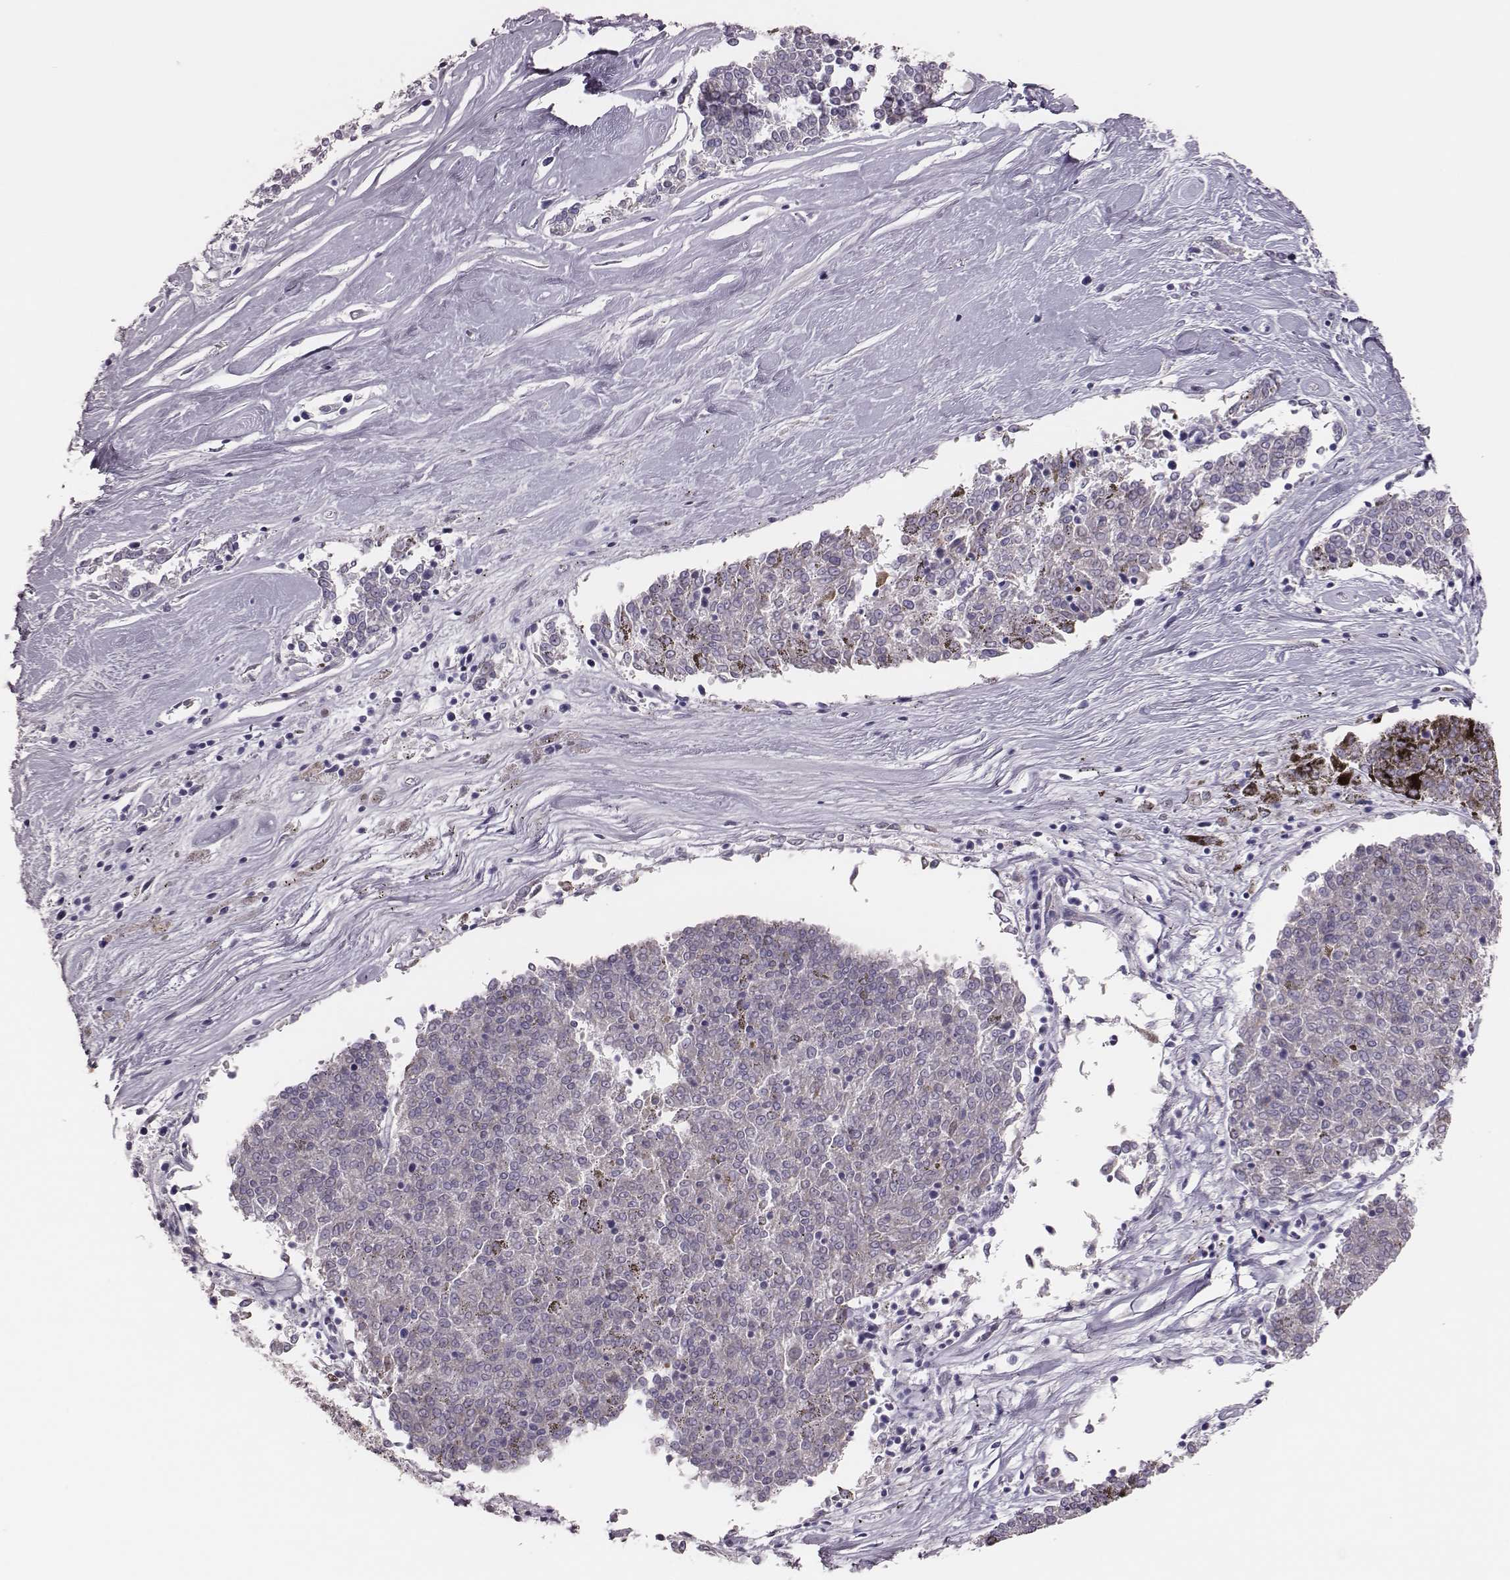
{"staining": {"intensity": "negative", "quantity": "none", "location": "none"}, "tissue": "melanoma", "cell_type": "Tumor cells", "image_type": "cancer", "snomed": [{"axis": "morphology", "description": "Malignant melanoma, NOS"}, {"axis": "topography", "description": "Skin"}], "caption": "Photomicrograph shows no protein staining in tumor cells of malignant melanoma tissue. Brightfield microscopy of immunohistochemistry stained with DAB (3,3'-diaminobenzidine) (brown) and hematoxylin (blue), captured at high magnification.", "gene": "PBK", "patient": {"sex": "female", "age": 72}}